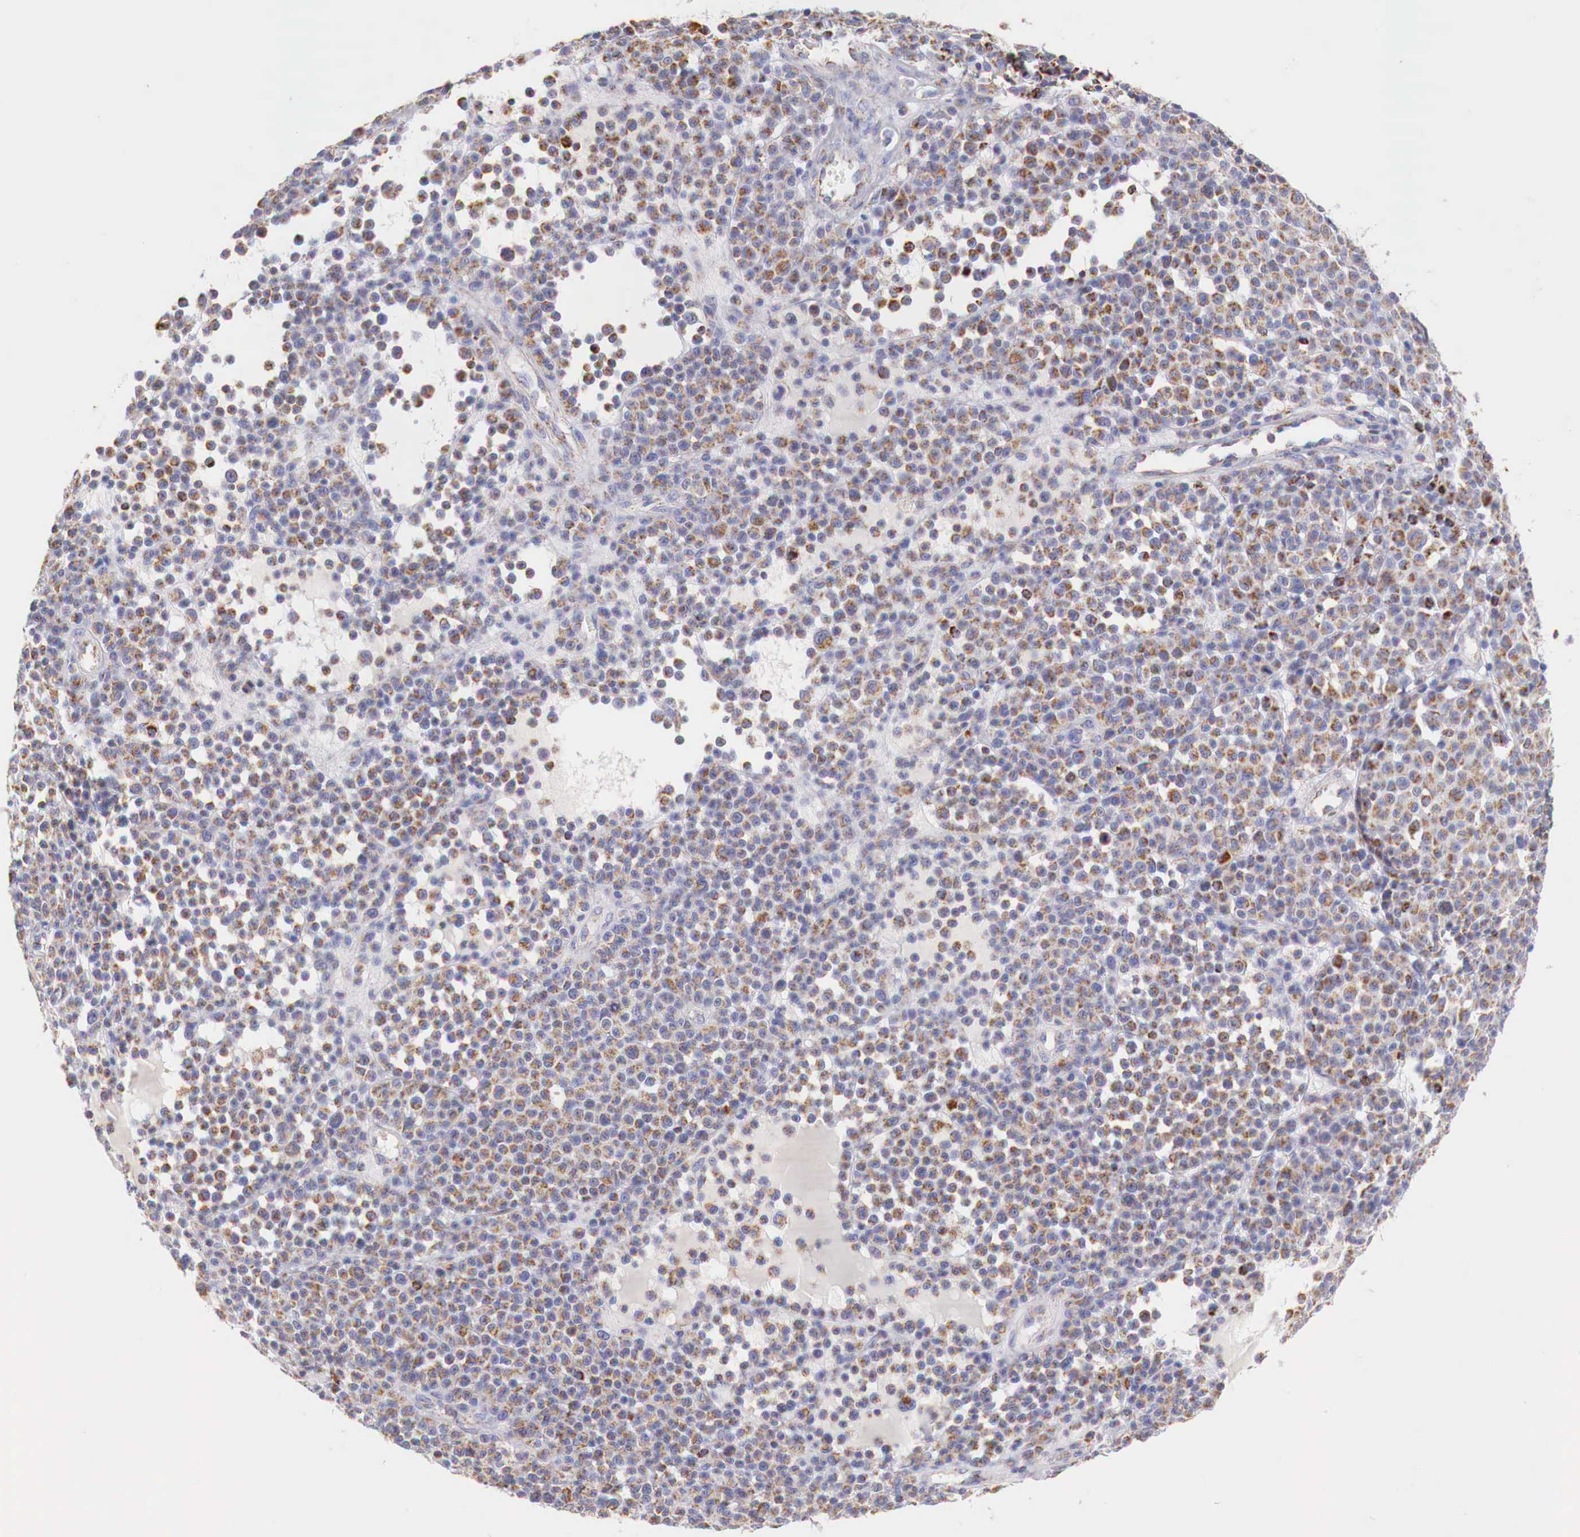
{"staining": {"intensity": "weak", "quantity": "25%-75%", "location": "cytoplasmic/membranous"}, "tissue": "melanoma", "cell_type": "Tumor cells", "image_type": "cancer", "snomed": [{"axis": "morphology", "description": "Malignant melanoma, Metastatic site"}, {"axis": "topography", "description": "Skin"}], "caption": "Melanoma stained with a brown dye exhibits weak cytoplasmic/membranous positive positivity in approximately 25%-75% of tumor cells.", "gene": "IDH3G", "patient": {"sex": "male", "age": 32}}